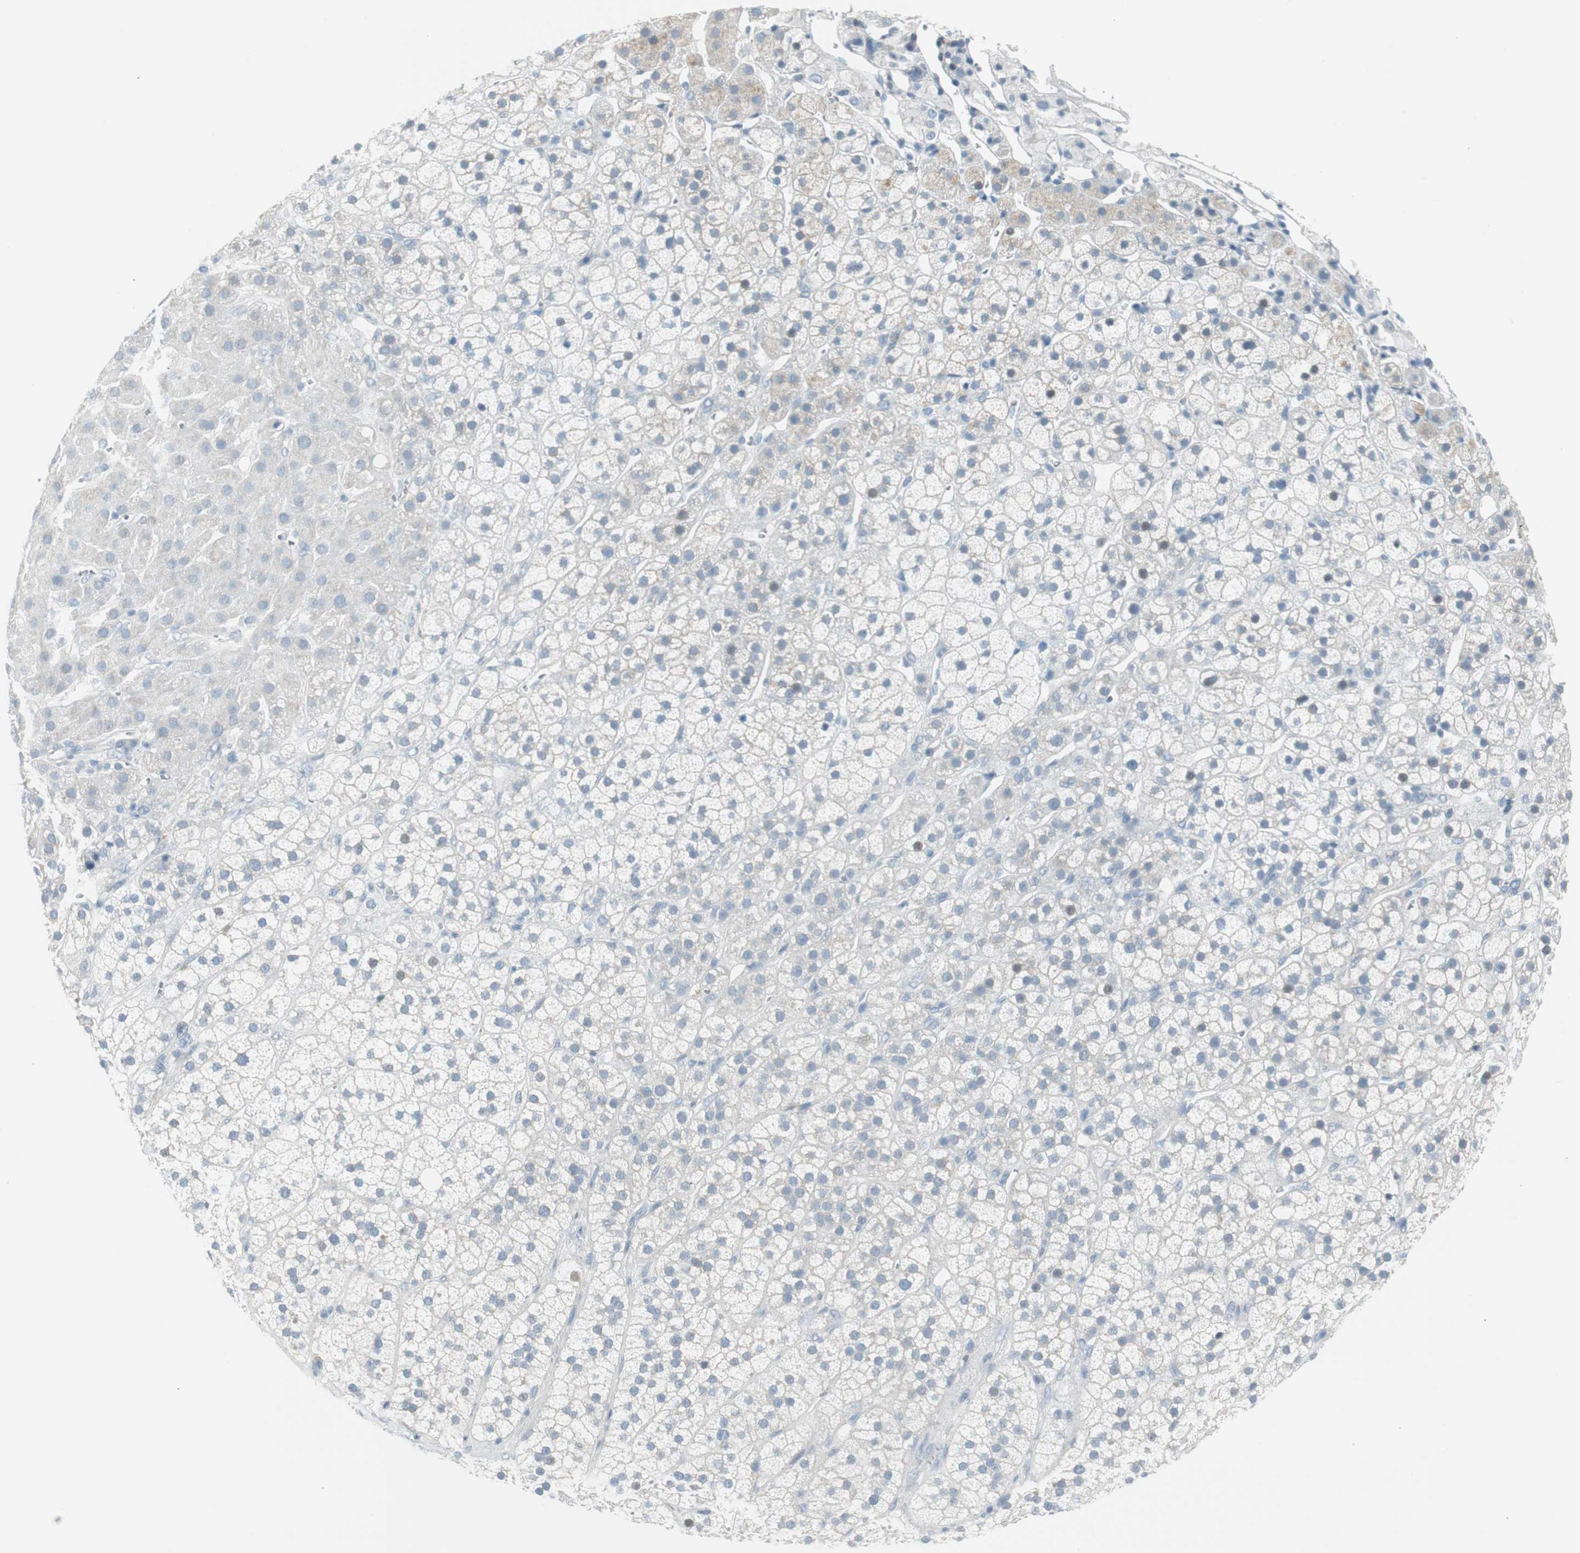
{"staining": {"intensity": "weak", "quantity": "<25%", "location": "cytoplasmic/membranous"}, "tissue": "adrenal gland", "cell_type": "Glandular cells", "image_type": "normal", "snomed": [{"axis": "morphology", "description": "Normal tissue, NOS"}, {"axis": "topography", "description": "Adrenal gland"}], "caption": "High power microscopy image of an immunohistochemistry (IHC) micrograph of benign adrenal gland, revealing no significant expression in glandular cells. (DAB immunohistochemistry visualized using brightfield microscopy, high magnification).", "gene": "AGR2", "patient": {"sex": "male", "age": 56}}